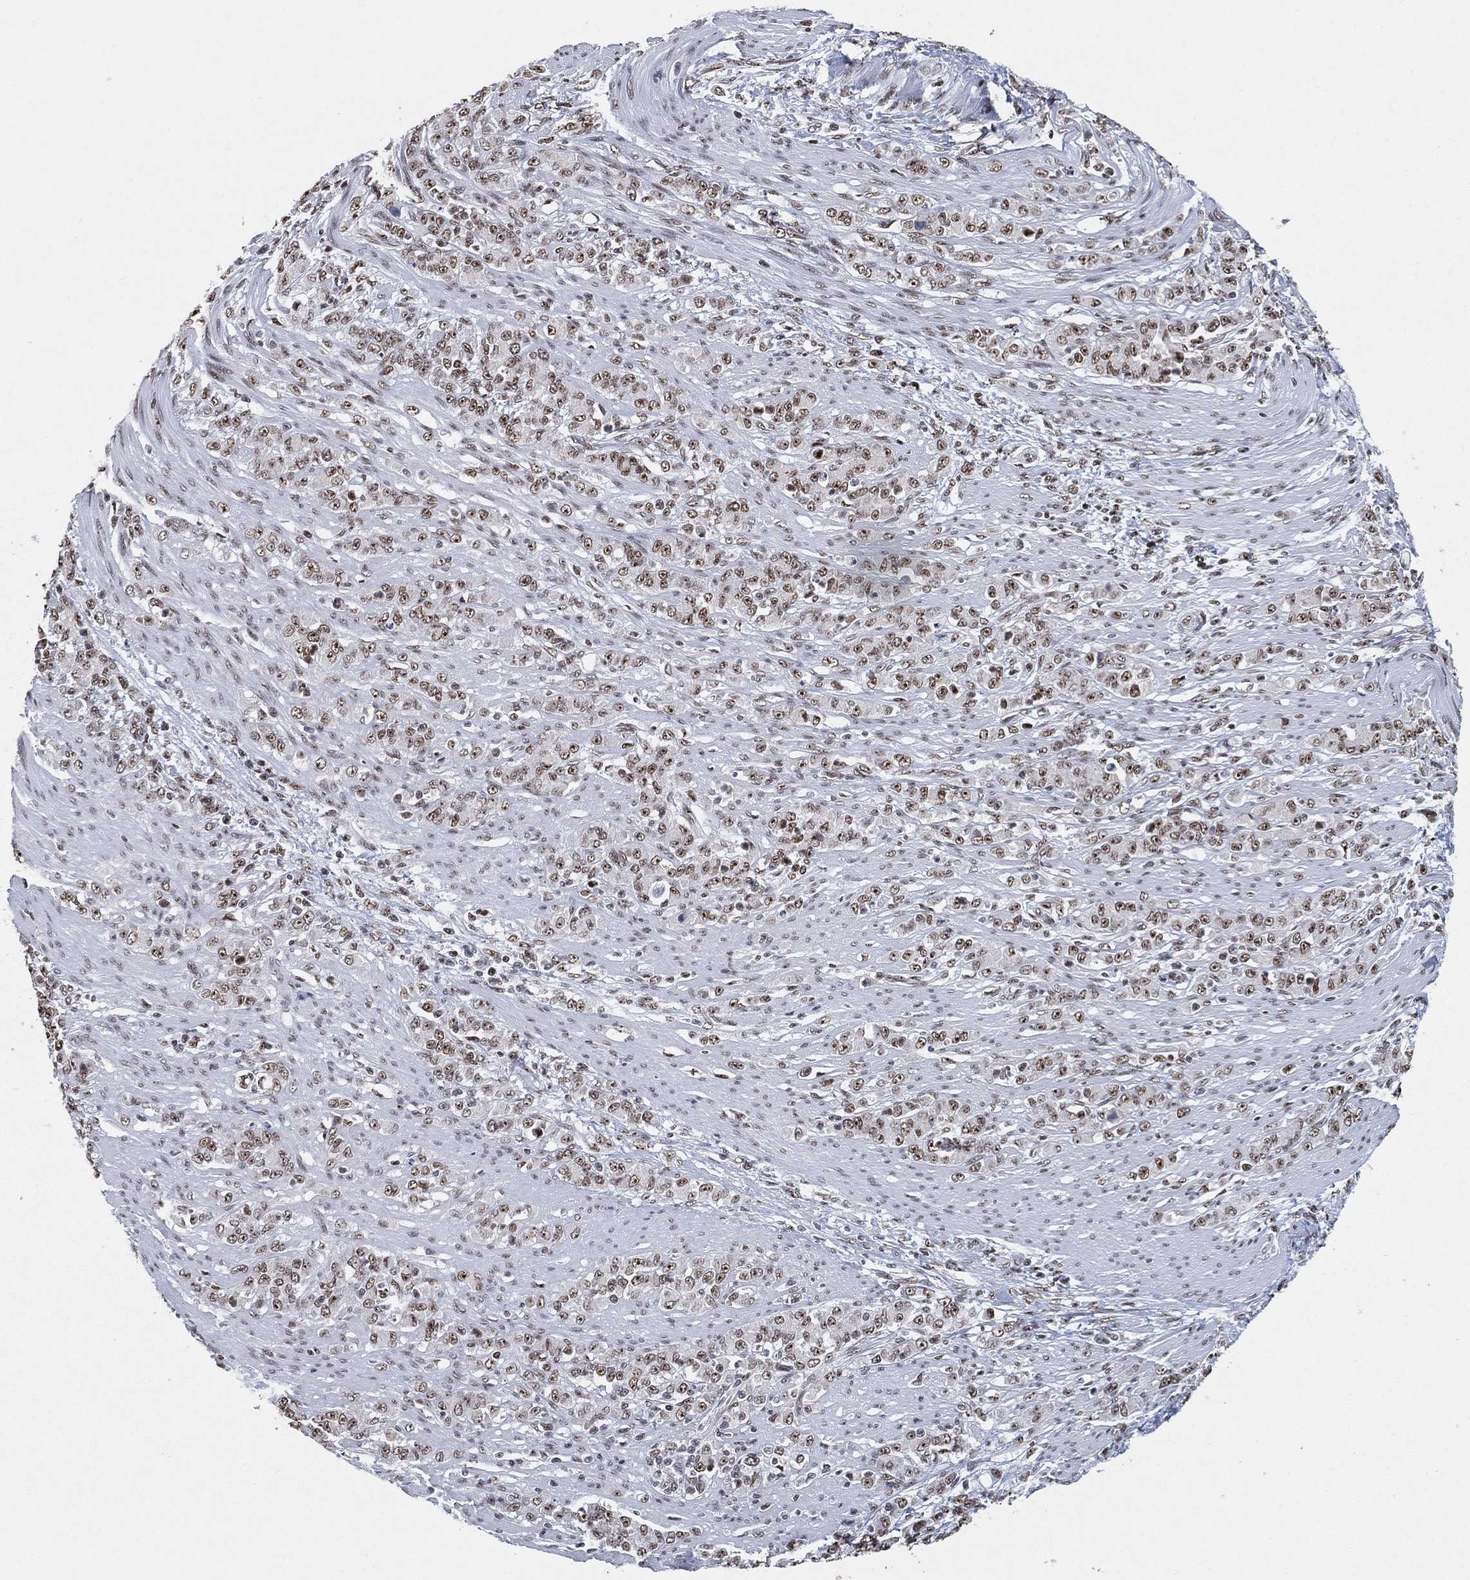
{"staining": {"intensity": "moderate", "quantity": "25%-75%", "location": "nuclear"}, "tissue": "stomach cancer", "cell_type": "Tumor cells", "image_type": "cancer", "snomed": [{"axis": "morphology", "description": "Normal tissue, NOS"}, {"axis": "morphology", "description": "Adenocarcinoma, NOS"}, {"axis": "topography", "description": "Stomach"}], "caption": "DAB immunohistochemical staining of stomach adenocarcinoma exhibits moderate nuclear protein staining in approximately 25%-75% of tumor cells.", "gene": "DDX27", "patient": {"sex": "female", "age": 79}}